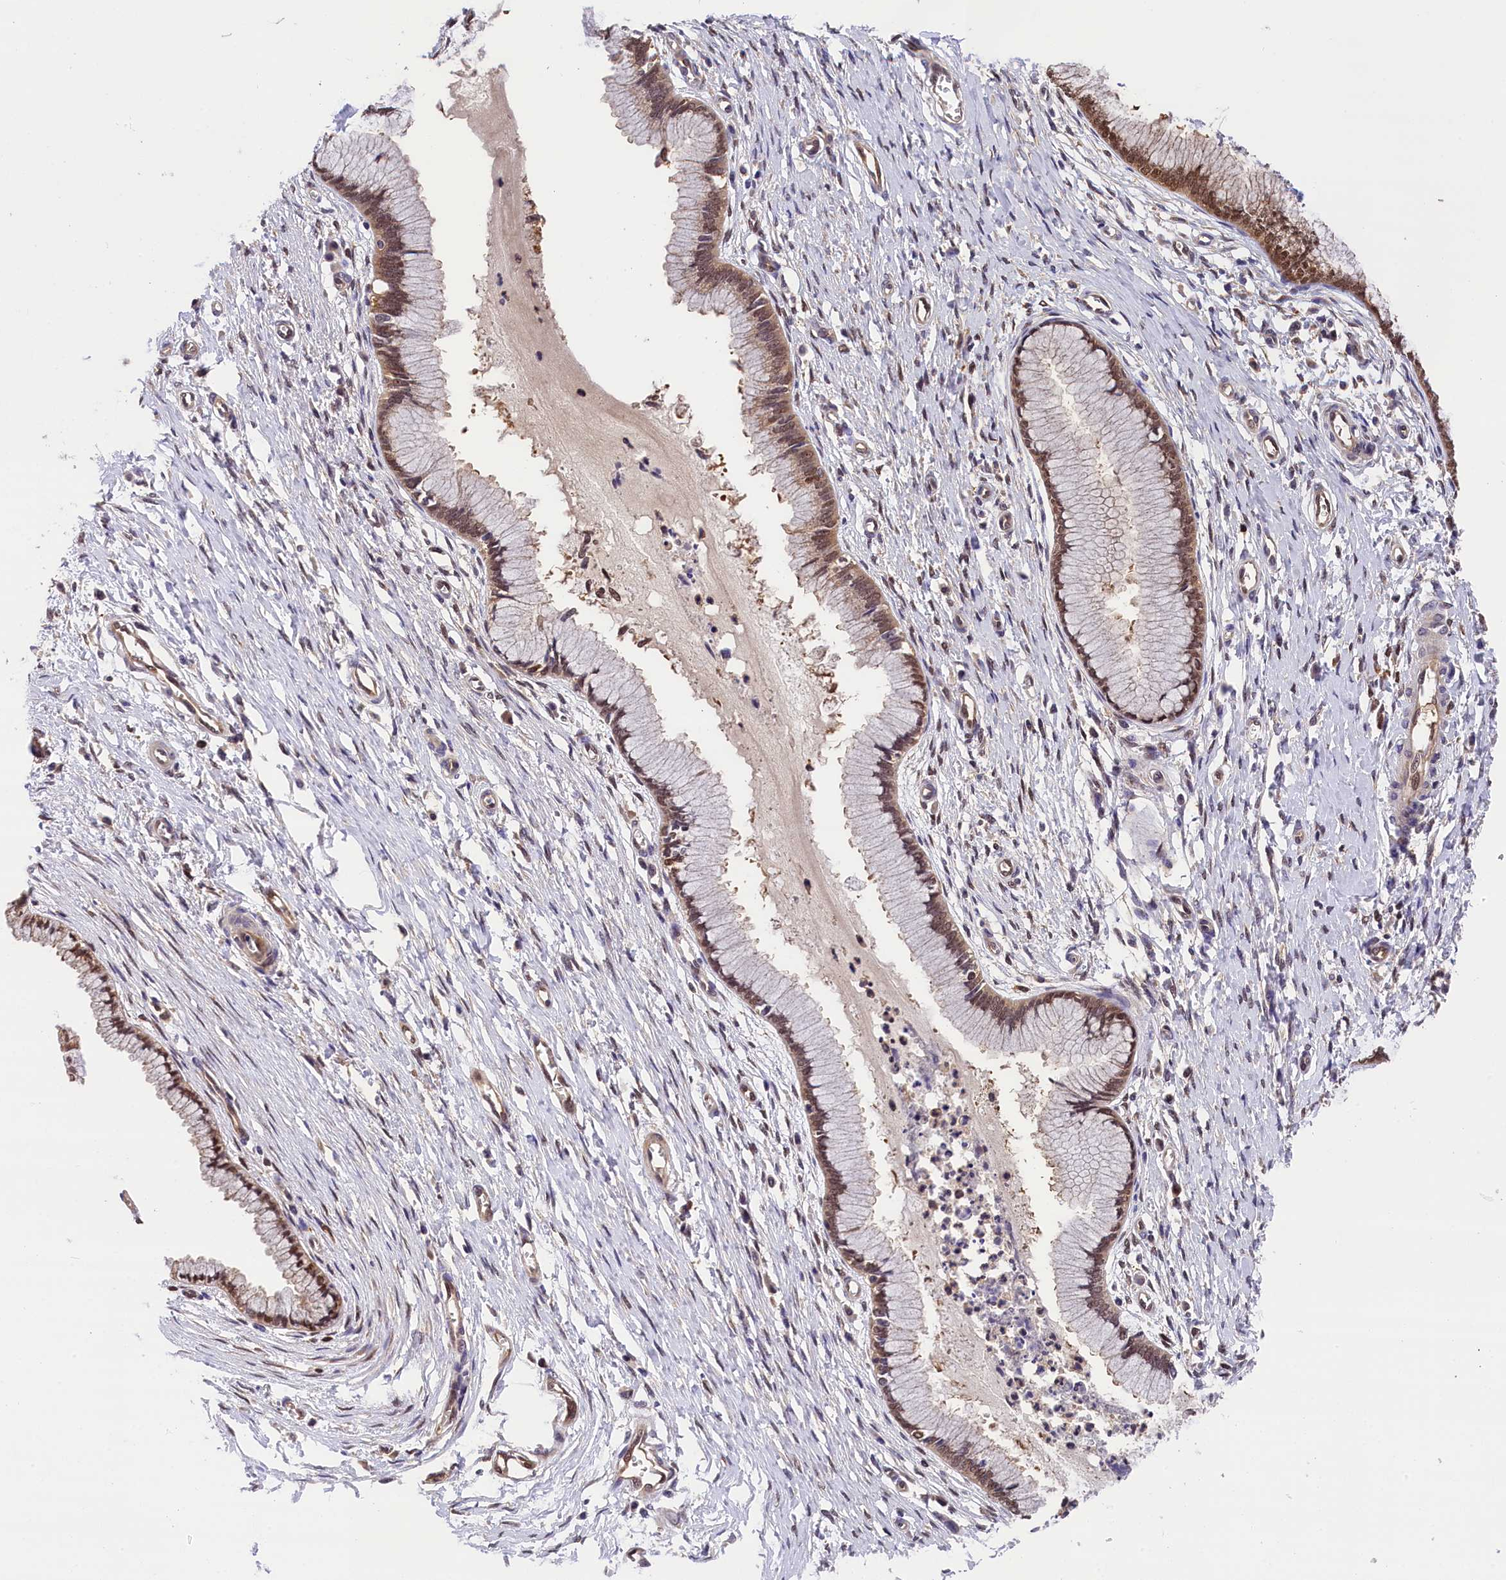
{"staining": {"intensity": "moderate", "quantity": ">75%", "location": "cytoplasmic/membranous,nuclear"}, "tissue": "cervix", "cell_type": "Glandular cells", "image_type": "normal", "snomed": [{"axis": "morphology", "description": "Normal tissue, NOS"}, {"axis": "topography", "description": "Cervix"}], "caption": "The image shows a brown stain indicating the presence of a protein in the cytoplasmic/membranous,nuclear of glandular cells in cervix.", "gene": "EIF6", "patient": {"sex": "female", "age": 55}}